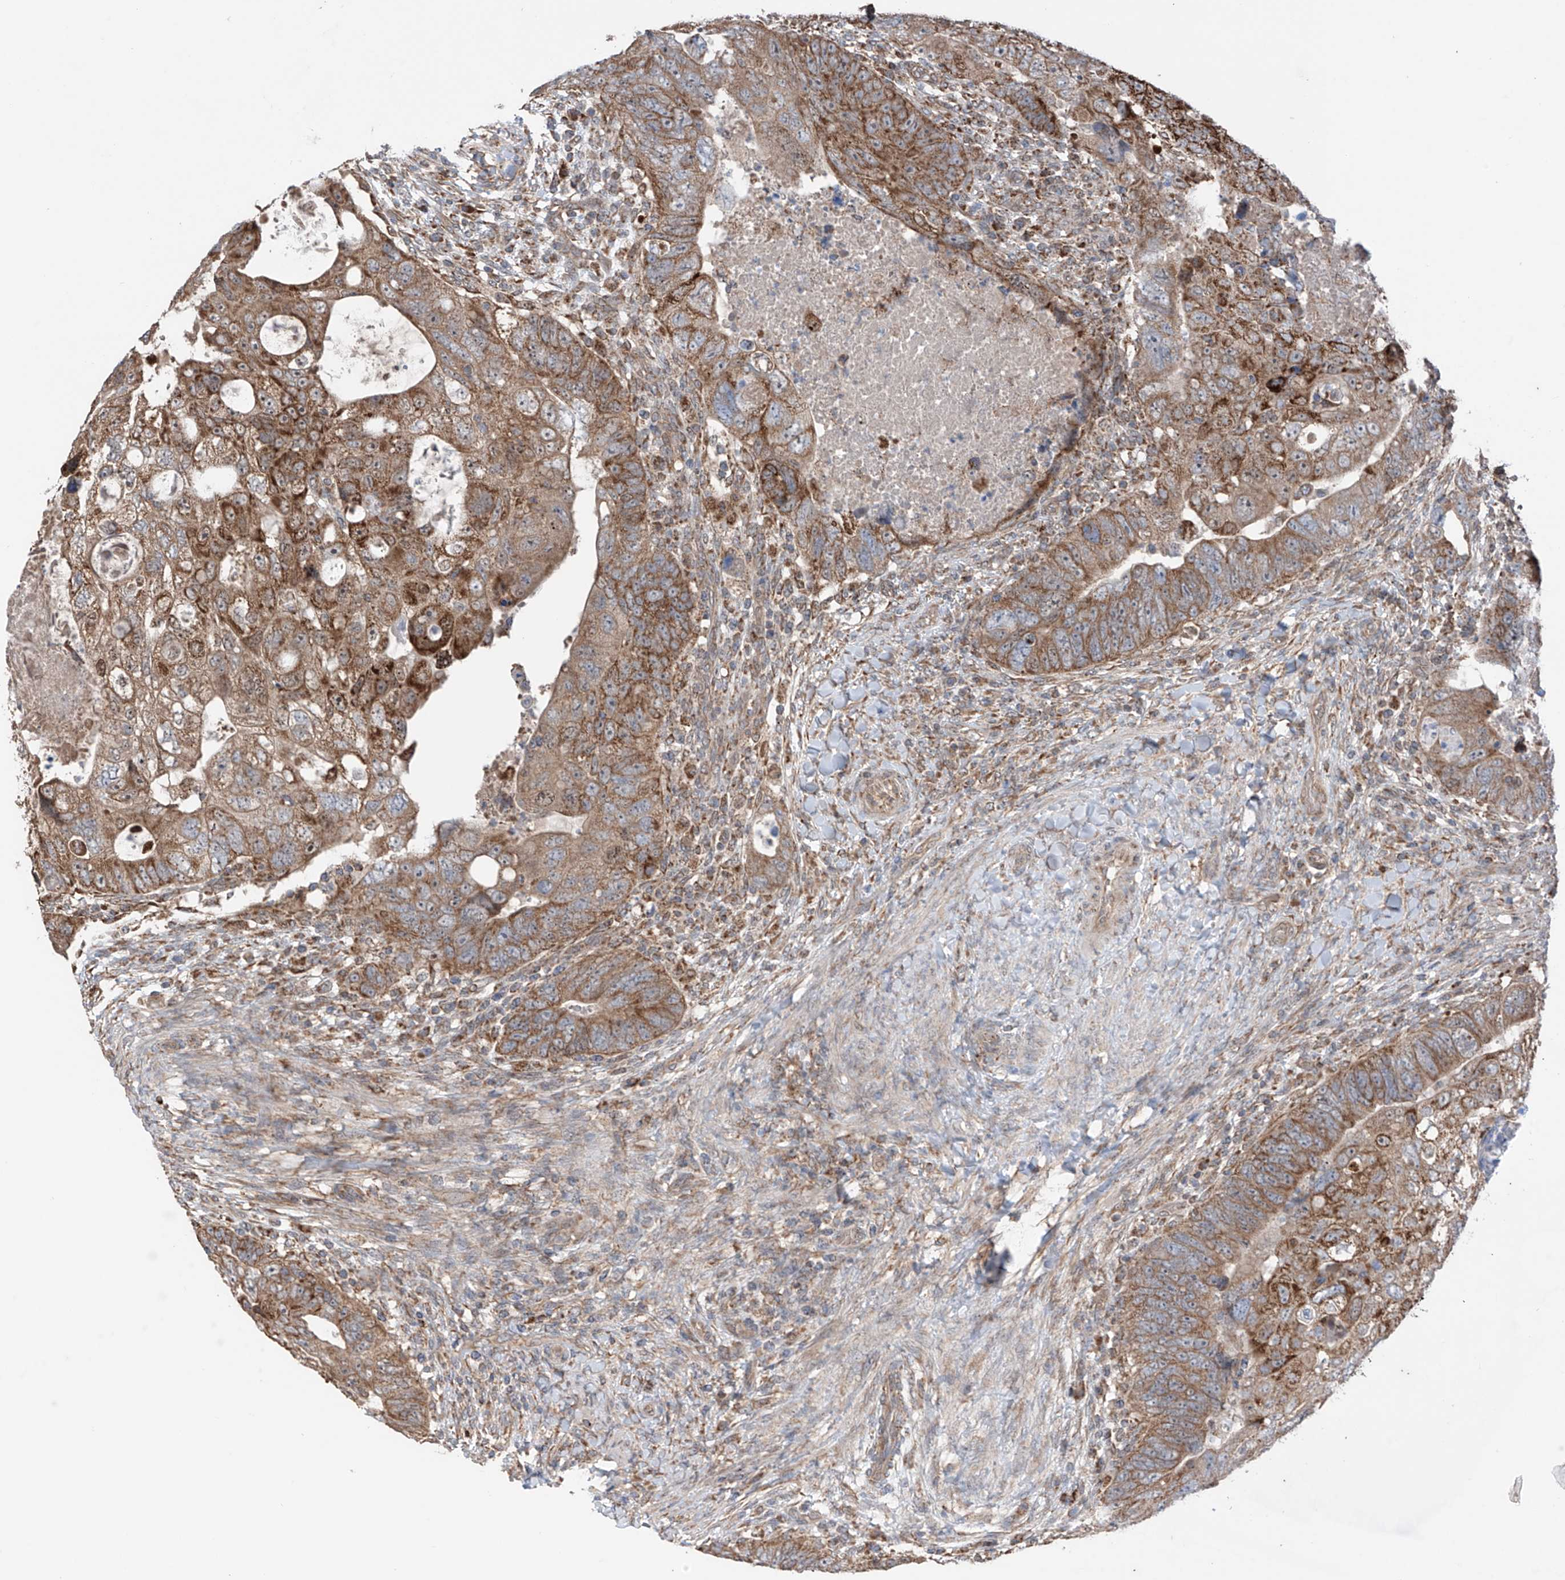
{"staining": {"intensity": "moderate", "quantity": ">75%", "location": "cytoplasmic/membranous"}, "tissue": "colorectal cancer", "cell_type": "Tumor cells", "image_type": "cancer", "snomed": [{"axis": "morphology", "description": "Adenocarcinoma, NOS"}, {"axis": "topography", "description": "Rectum"}], "caption": "The image shows immunohistochemical staining of colorectal adenocarcinoma. There is moderate cytoplasmic/membranous positivity is seen in about >75% of tumor cells. Using DAB (brown) and hematoxylin (blue) stains, captured at high magnification using brightfield microscopy.", "gene": "SAMD3", "patient": {"sex": "male", "age": 59}}